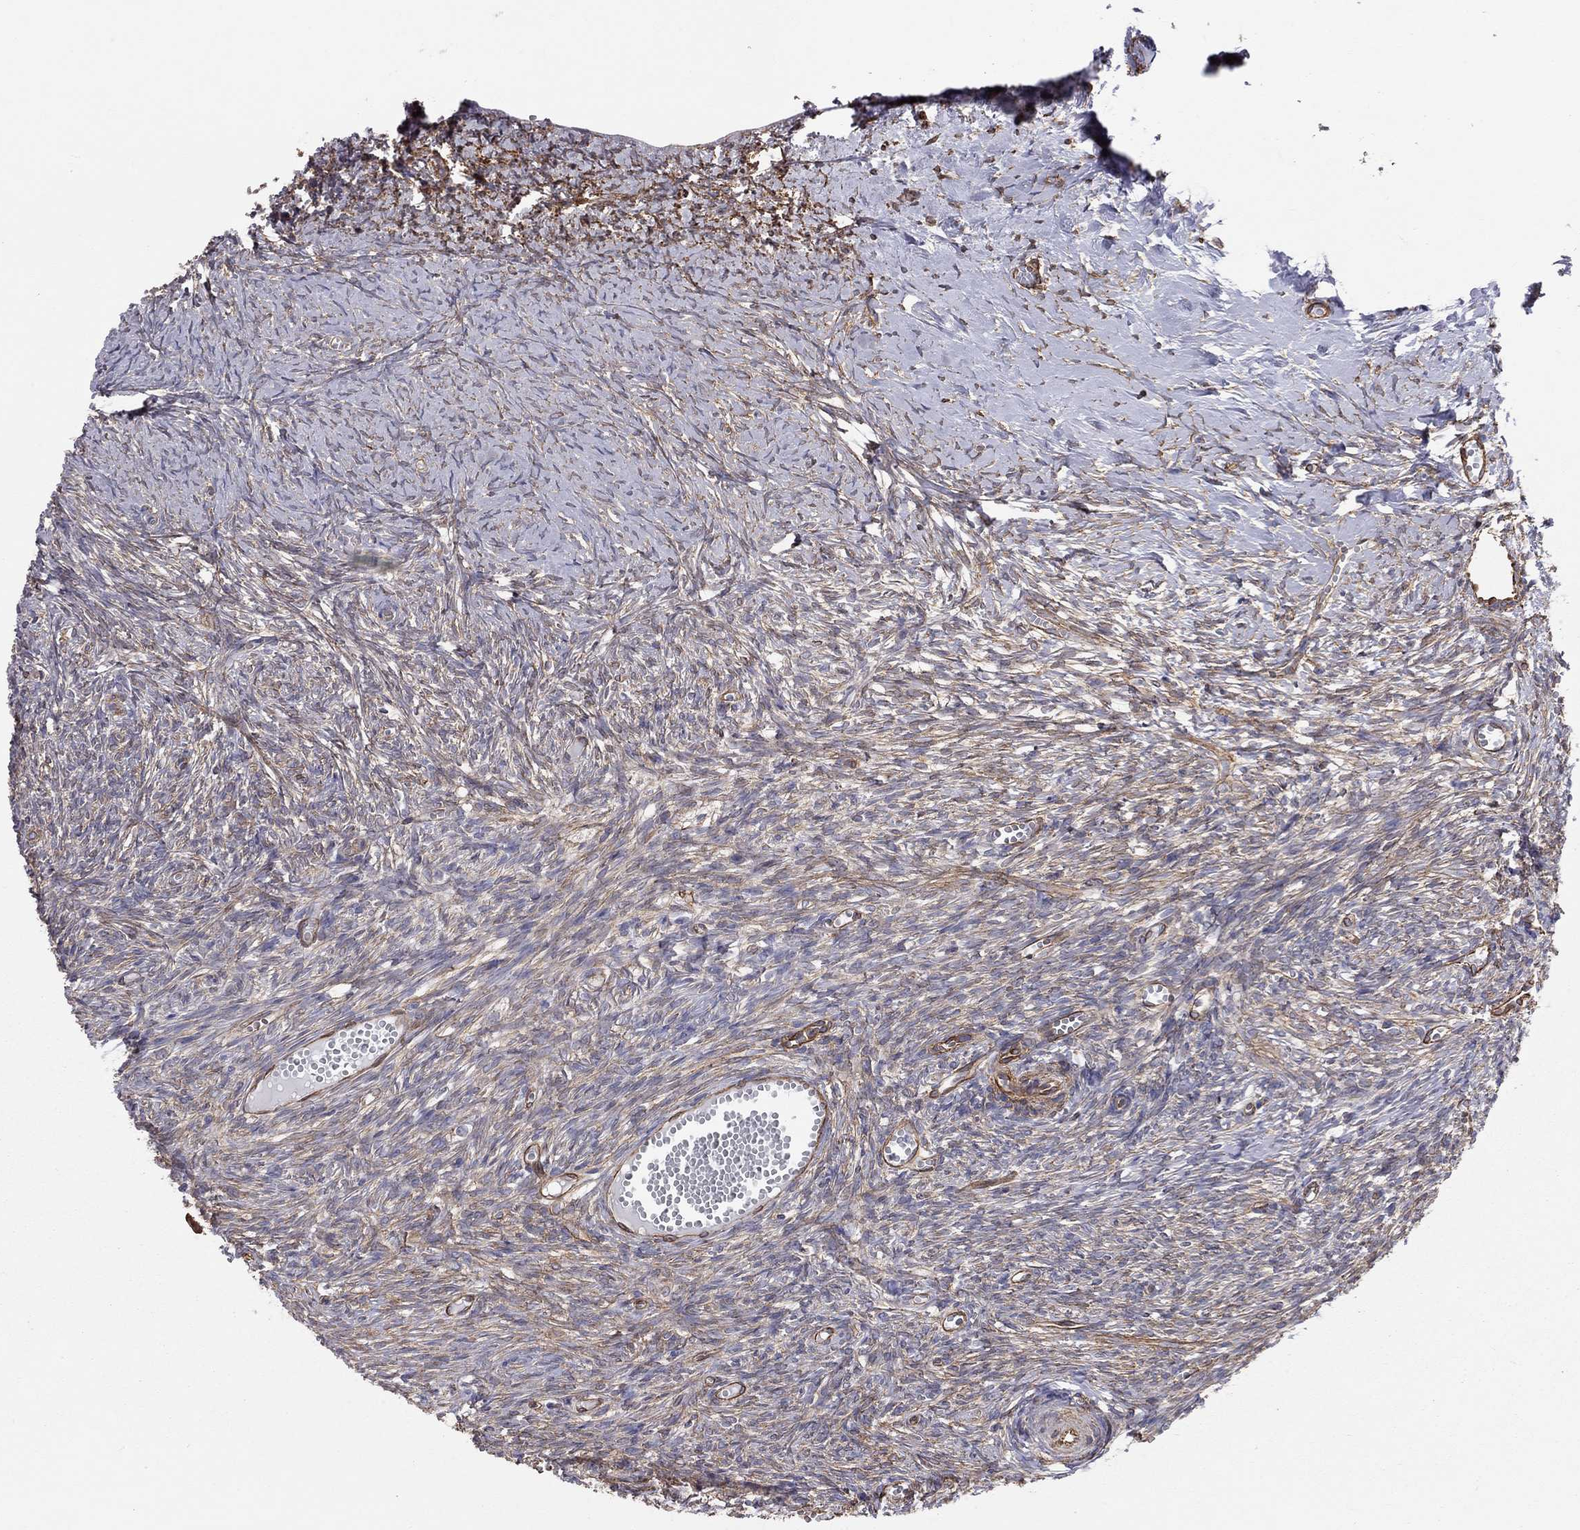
{"staining": {"intensity": "negative", "quantity": "none", "location": "none"}, "tissue": "ovary", "cell_type": "Follicle cells", "image_type": "normal", "snomed": [{"axis": "morphology", "description": "Normal tissue, NOS"}, {"axis": "topography", "description": "Ovary"}], "caption": "This is an IHC histopathology image of benign human ovary. There is no expression in follicle cells.", "gene": "BICDL2", "patient": {"sex": "female", "age": 43}}